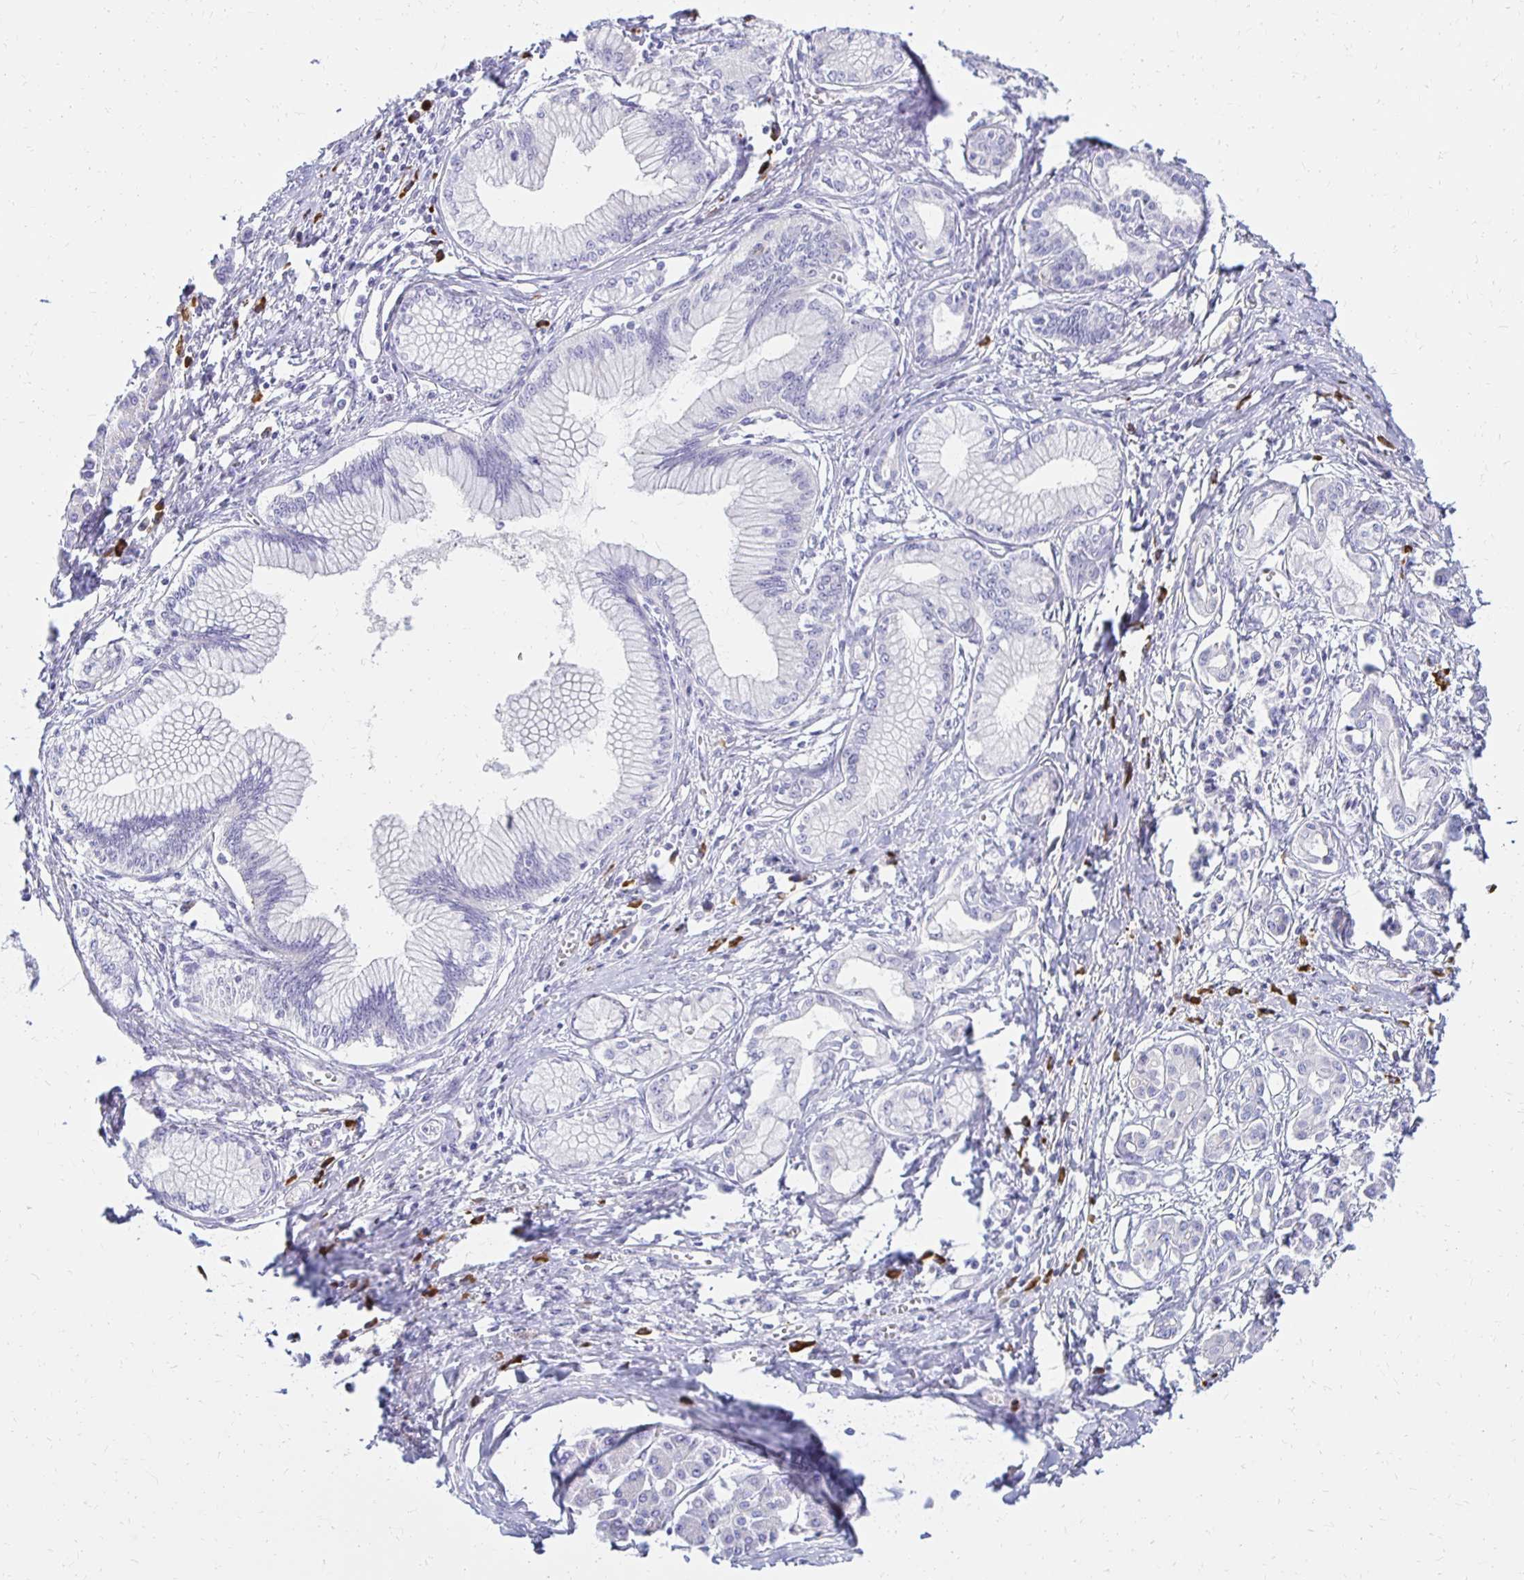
{"staining": {"intensity": "negative", "quantity": "none", "location": "none"}, "tissue": "pancreatic cancer", "cell_type": "Tumor cells", "image_type": "cancer", "snomed": [{"axis": "morphology", "description": "Adenocarcinoma, NOS"}, {"axis": "topography", "description": "Pancreas"}], "caption": "IHC of adenocarcinoma (pancreatic) exhibits no expression in tumor cells.", "gene": "FNTB", "patient": {"sex": "female", "age": 68}}